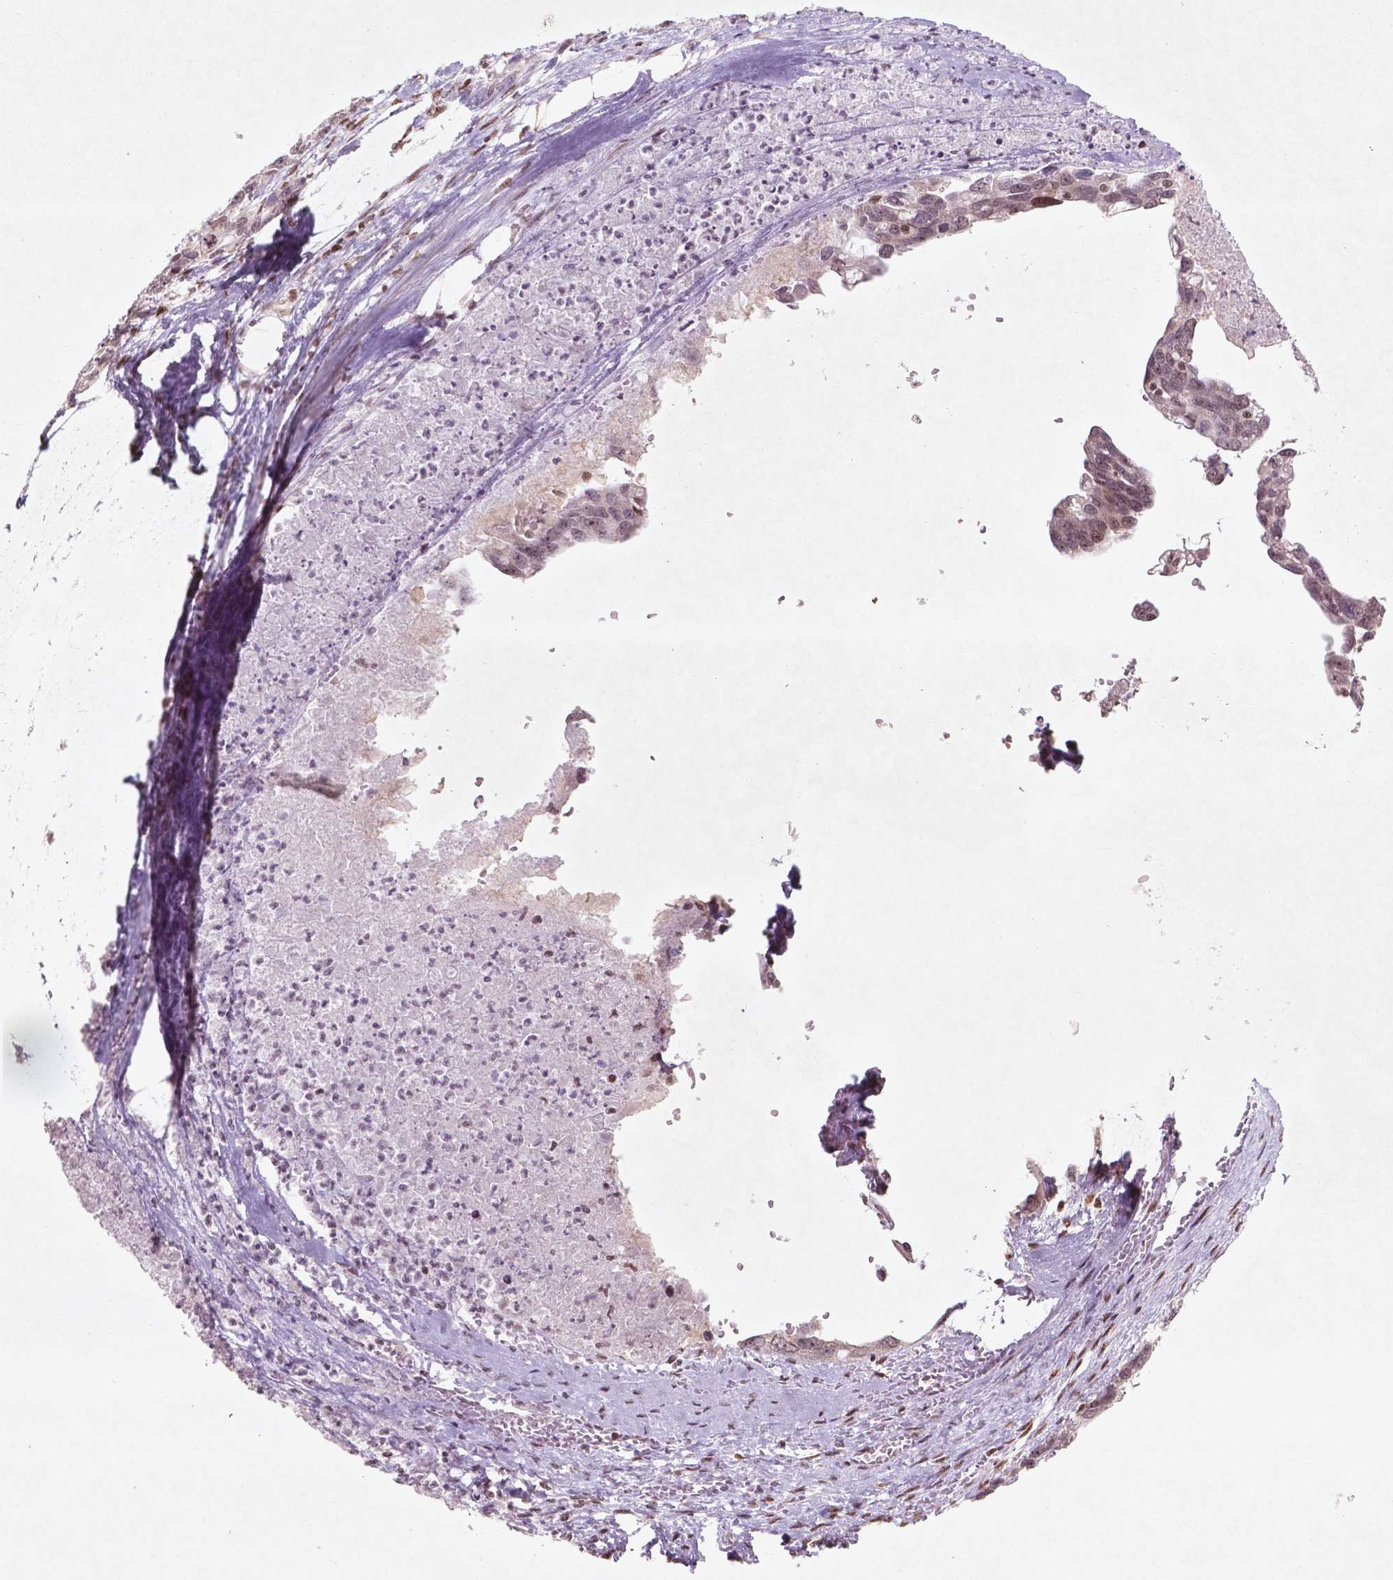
{"staining": {"intensity": "weak", "quantity": ">75%", "location": "nuclear"}, "tissue": "ovarian cancer", "cell_type": "Tumor cells", "image_type": "cancer", "snomed": [{"axis": "morphology", "description": "Cystadenocarcinoma, serous, NOS"}, {"axis": "topography", "description": "Ovary"}], "caption": "About >75% of tumor cells in human ovarian cancer demonstrate weak nuclear protein staining as visualized by brown immunohistochemical staining.", "gene": "HMG20B", "patient": {"sex": "female", "age": 69}}